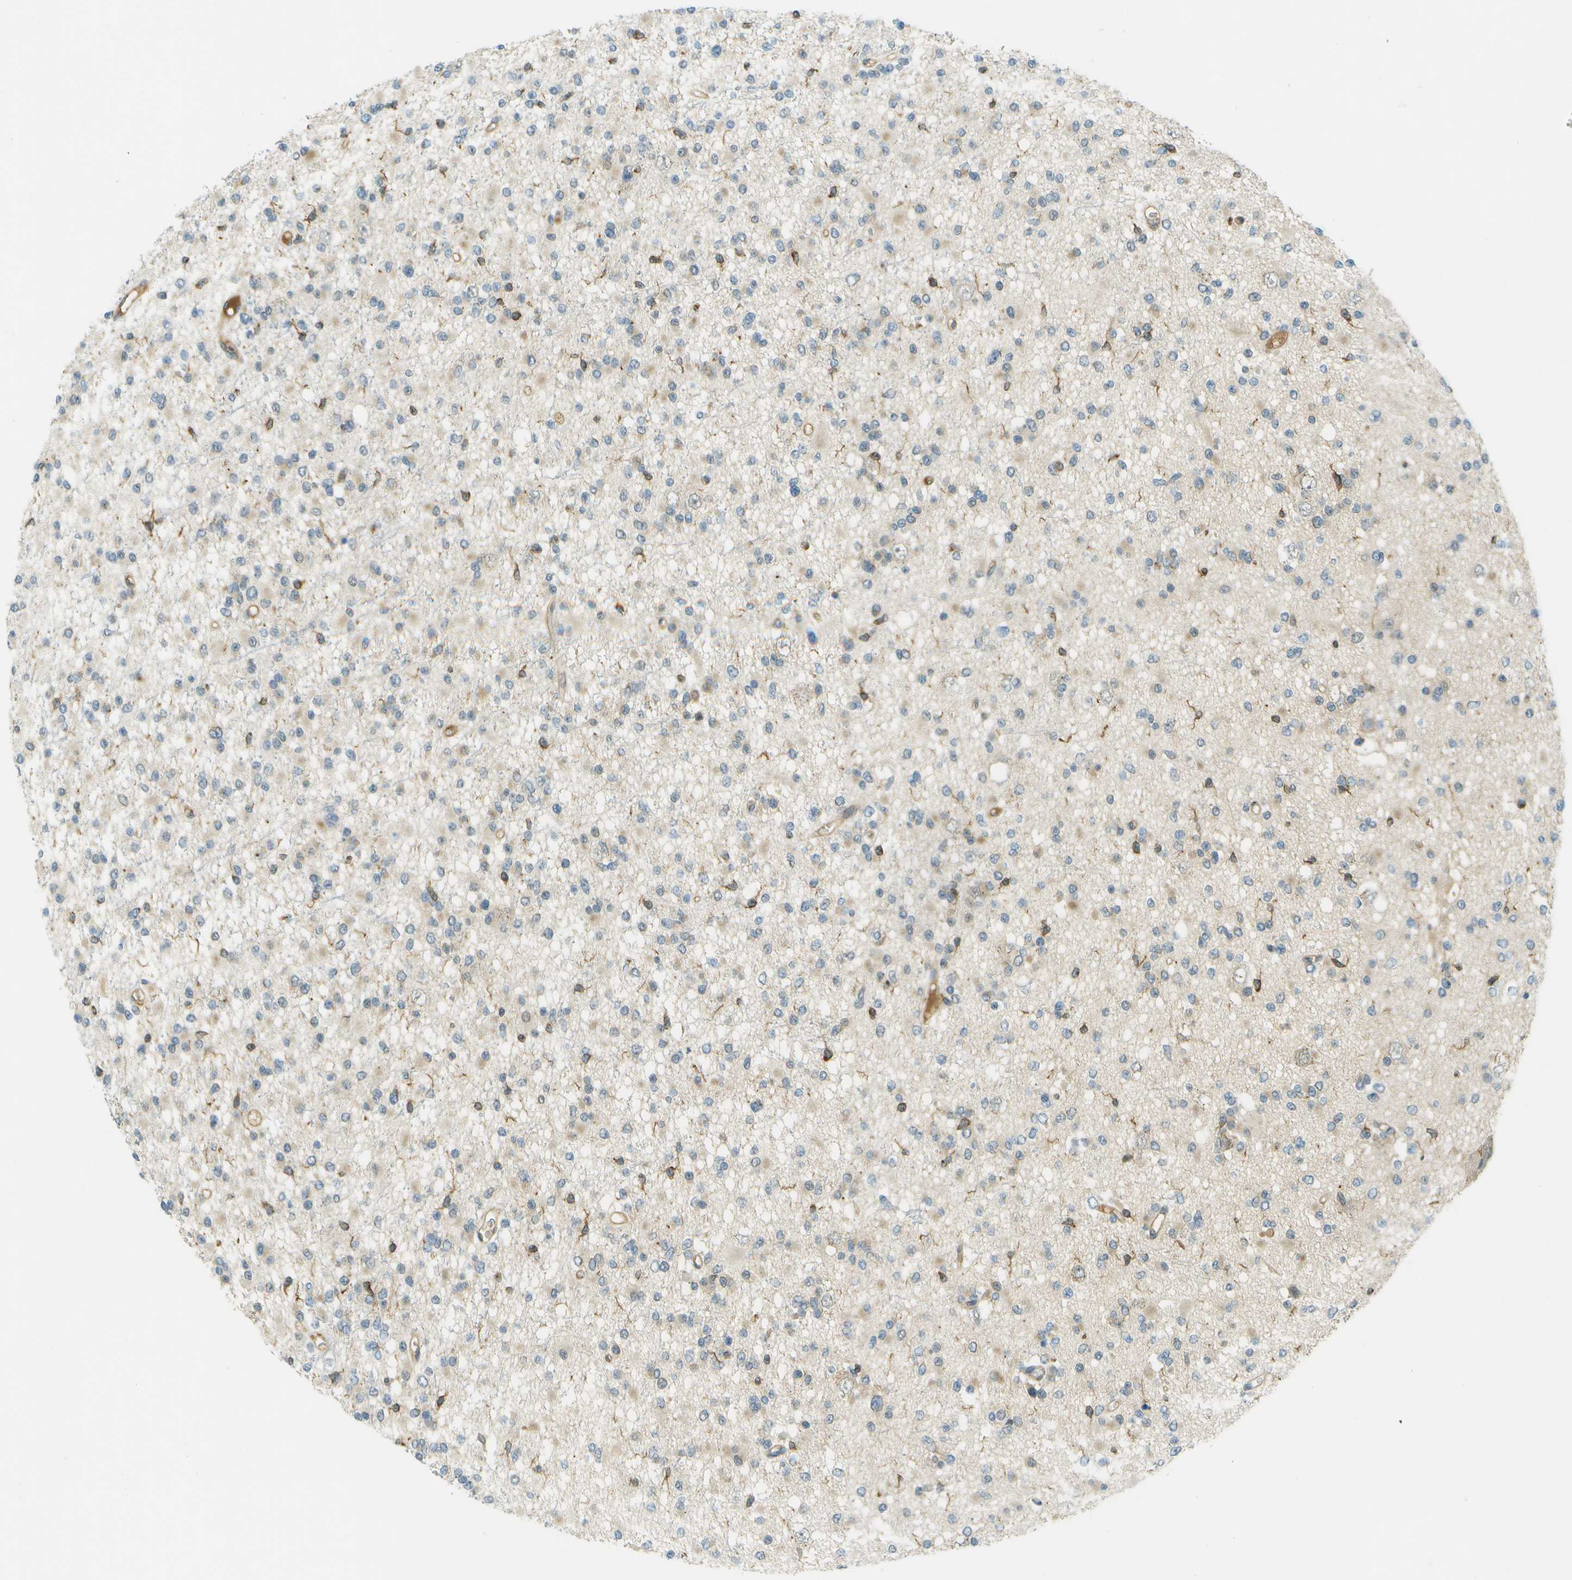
{"staining": {"intensity": "negative", "quantity": "none", "location": "none"}, "tissue": "glioma", "cell_type": "Tumor cells", "image_type": "cancer", "snomed": [{"axis": "morphology", "description": "Glioma, malignant, Low grade"}, {"axis": "topography", "description": "Brain"}], "caption": "Glioma was stained to show a protein in brown. There is no significant positivity in tumor cells. (Brightfield microscopy of DAB IHC at high magnification).", "gene": "TMTC1", "patient": {"sex": "female", "age": 22}}